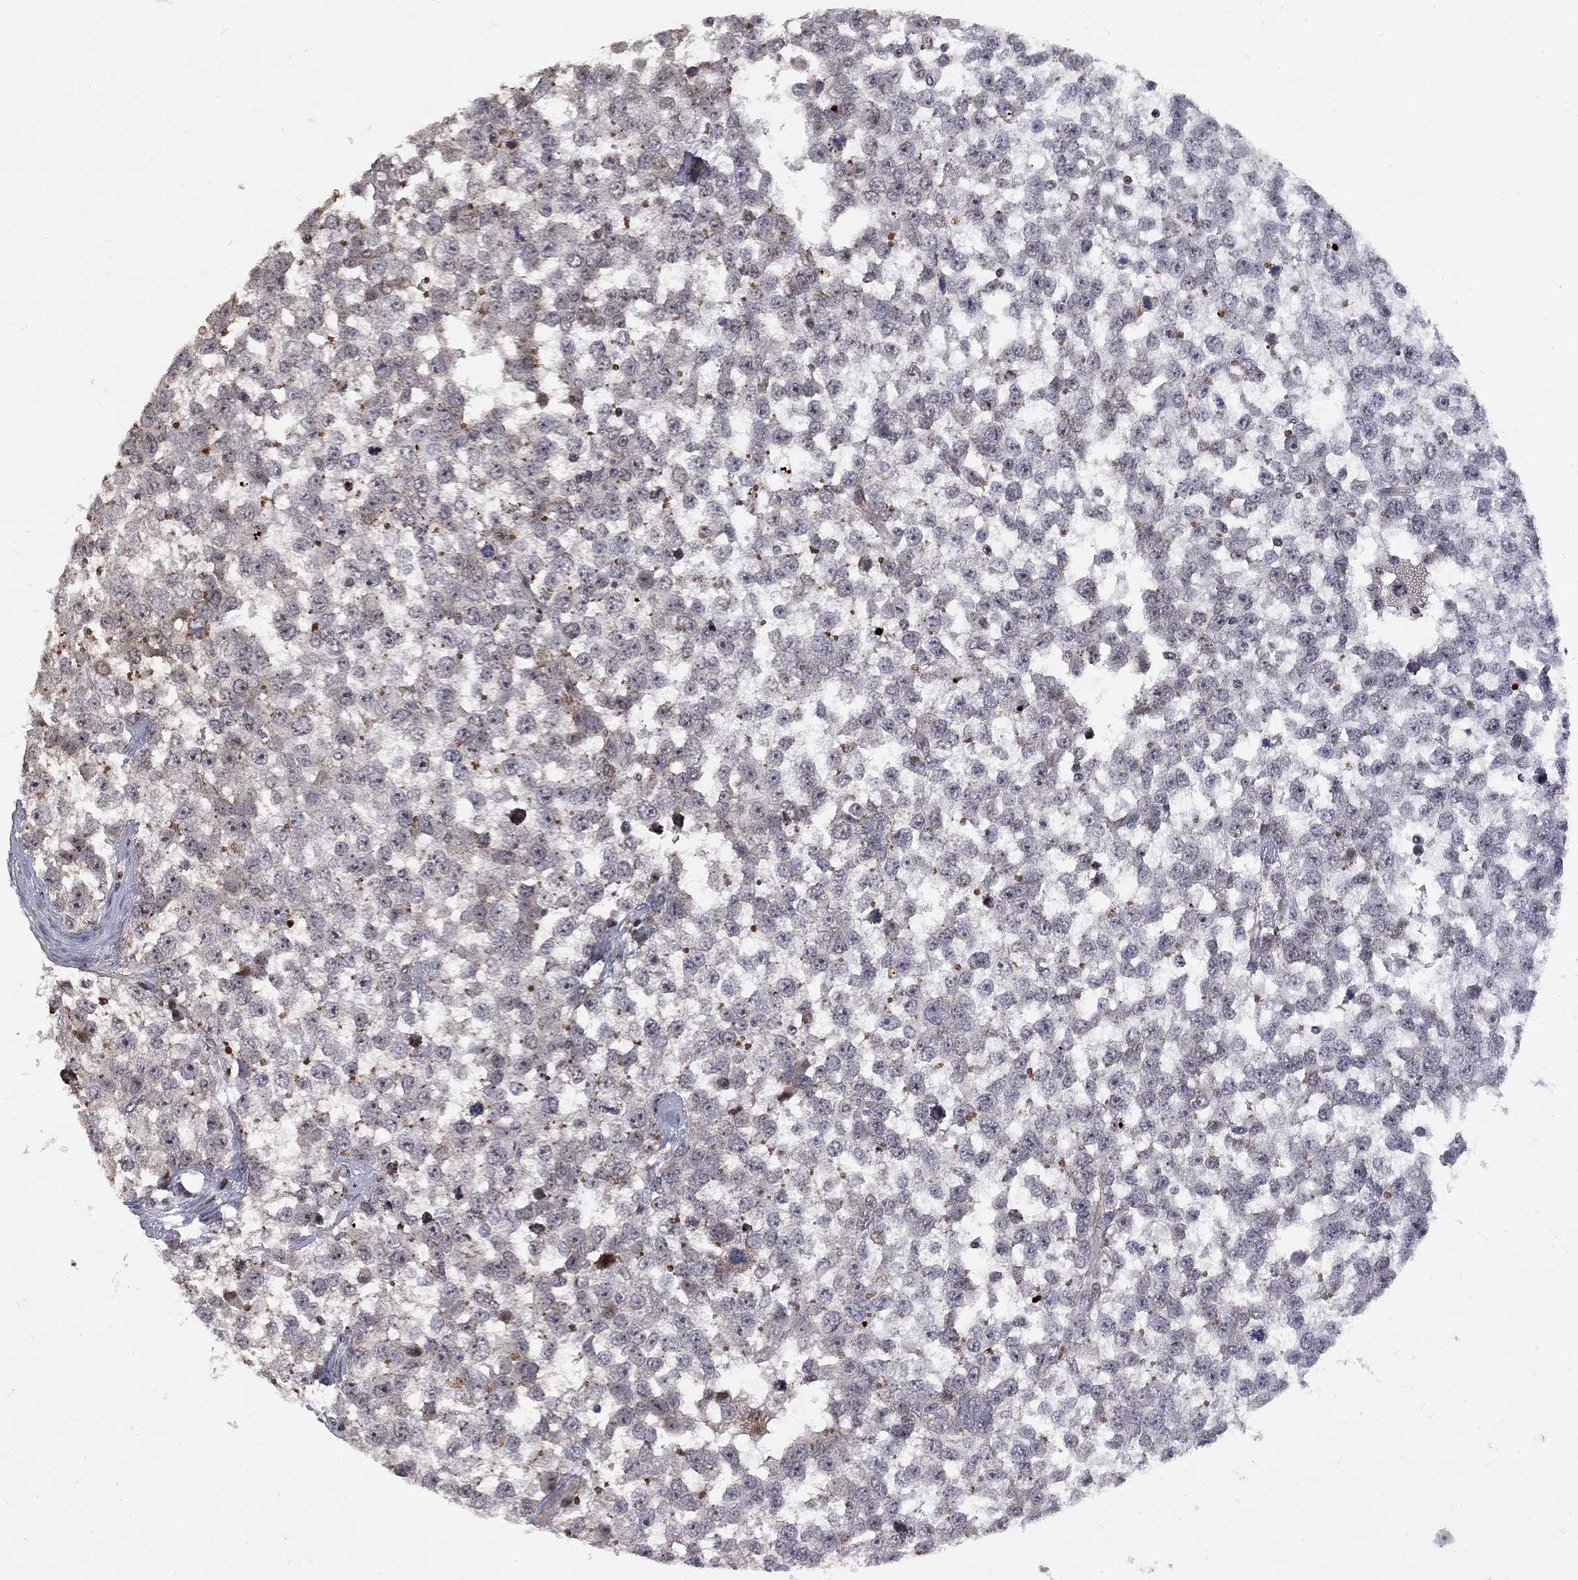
{"staining": {"intensity": "moderate", "quantity": "<25%", "location": "nuclear"}, "tissue": "testis cancer", "cell_type": "Tumor cells", "image_type": "cancer", "snomed": [{"axis": "morphology", "description": "Normal tissue, NOS"}, {"axis": "morphology", "description": "Seminoma, NOS"}, {"axis": "topography", "description": "Testis"}, {"axis": "topography", "description": "Epididymis"}], "caption": "High-power microscopy captured an immunohistochemistry photomicrograph of testis seminoma, revealing moderate nuclear positivity in approximately <25% of tumor cells.", "gene": "DHX33", "patient": {"sex": "male", "age": 34}}